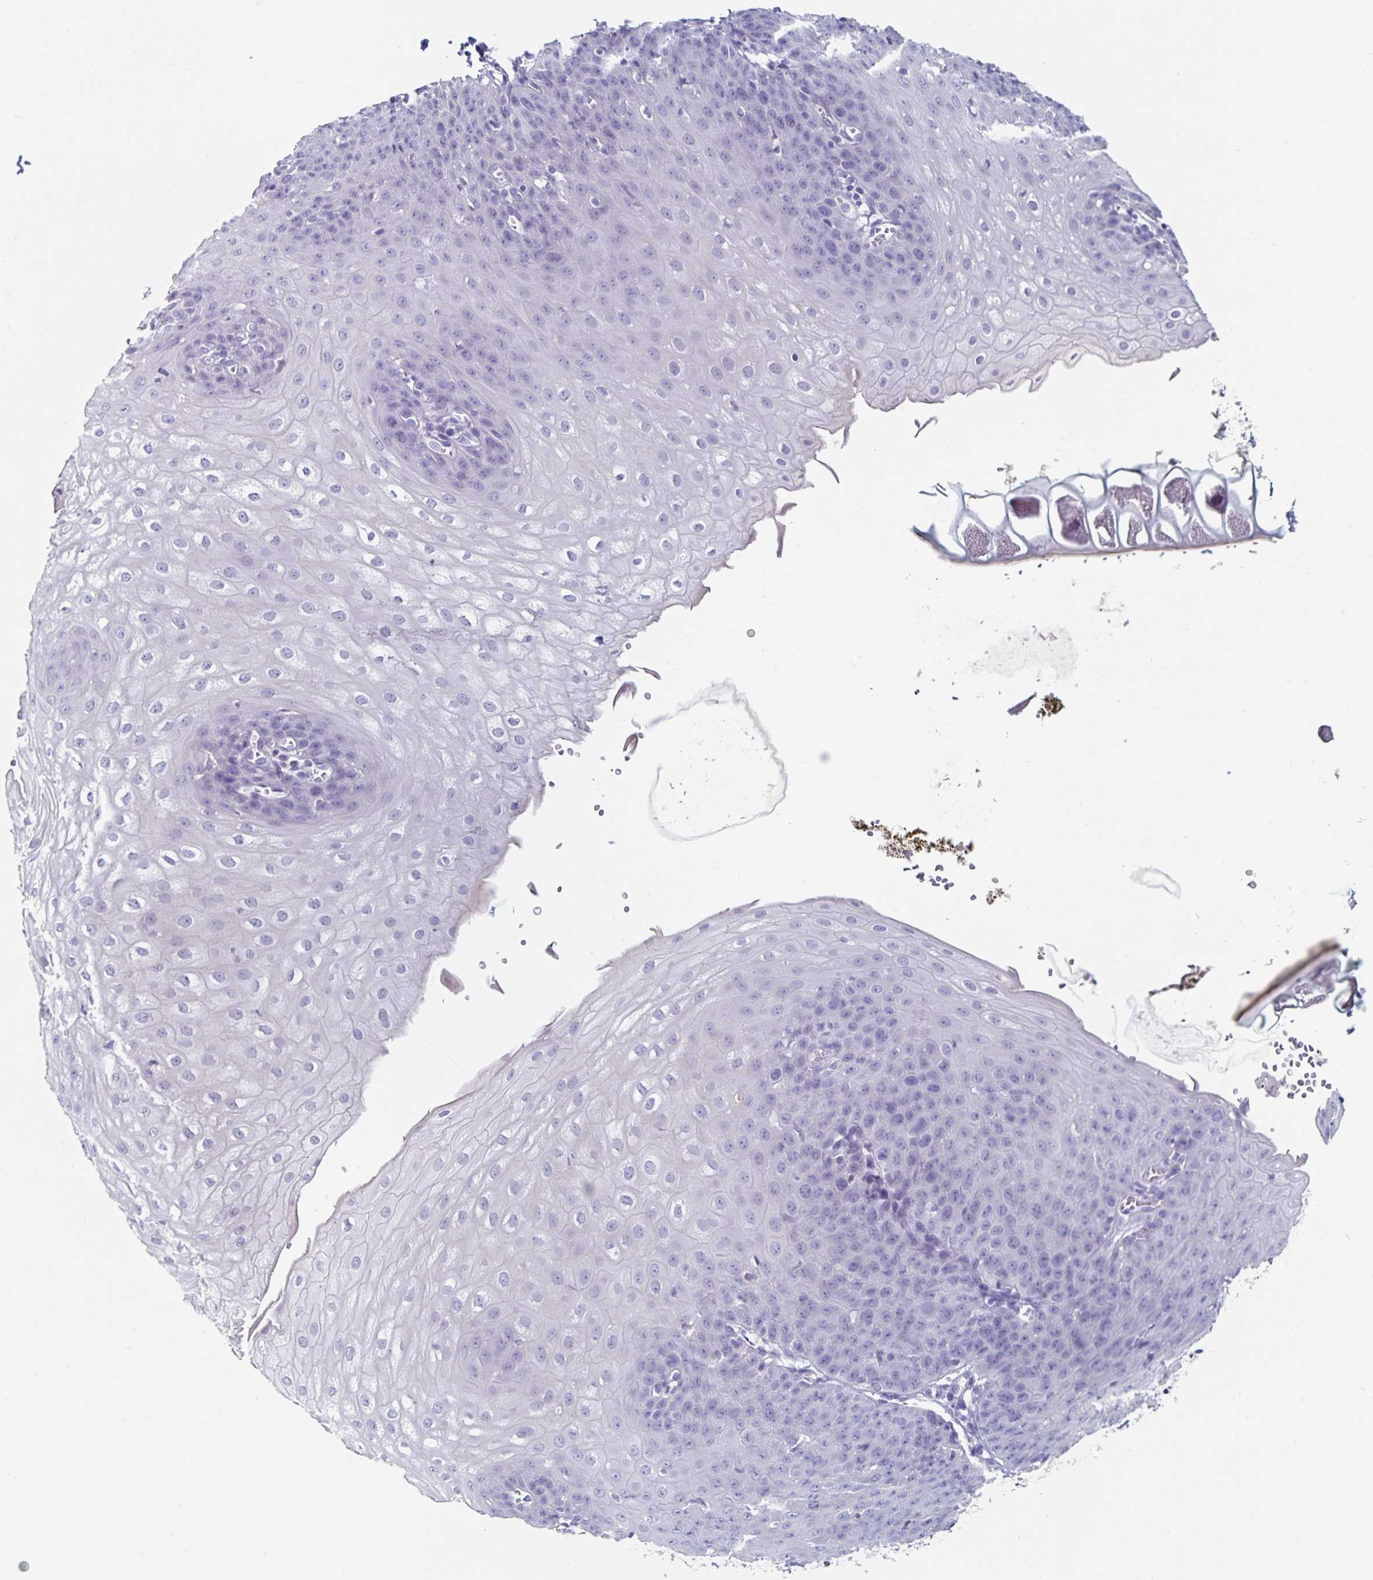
{"staining": {"intensity": "negative", "quantity": "none", "location": "none"}, "tissue": "esophagus", "cell_type": "Squamous epithelial cells", "image_type": "normal", "snomed": [{"axis": "morphology", "description": "Normal tissue, NOS"}, {"axis": "topography", "description": "Esophagus"}], "caption": "IHC of normal esophagus demonstrates no staining in squamous epithelial cells. The staining was performed using DAB to visualize the protein expression in brown, while the nuclei were stained in blue with hematoxylin (Magnification: 20x).", "gene": "CFAP69", "patient": {"sex": "male", "age": 71}}